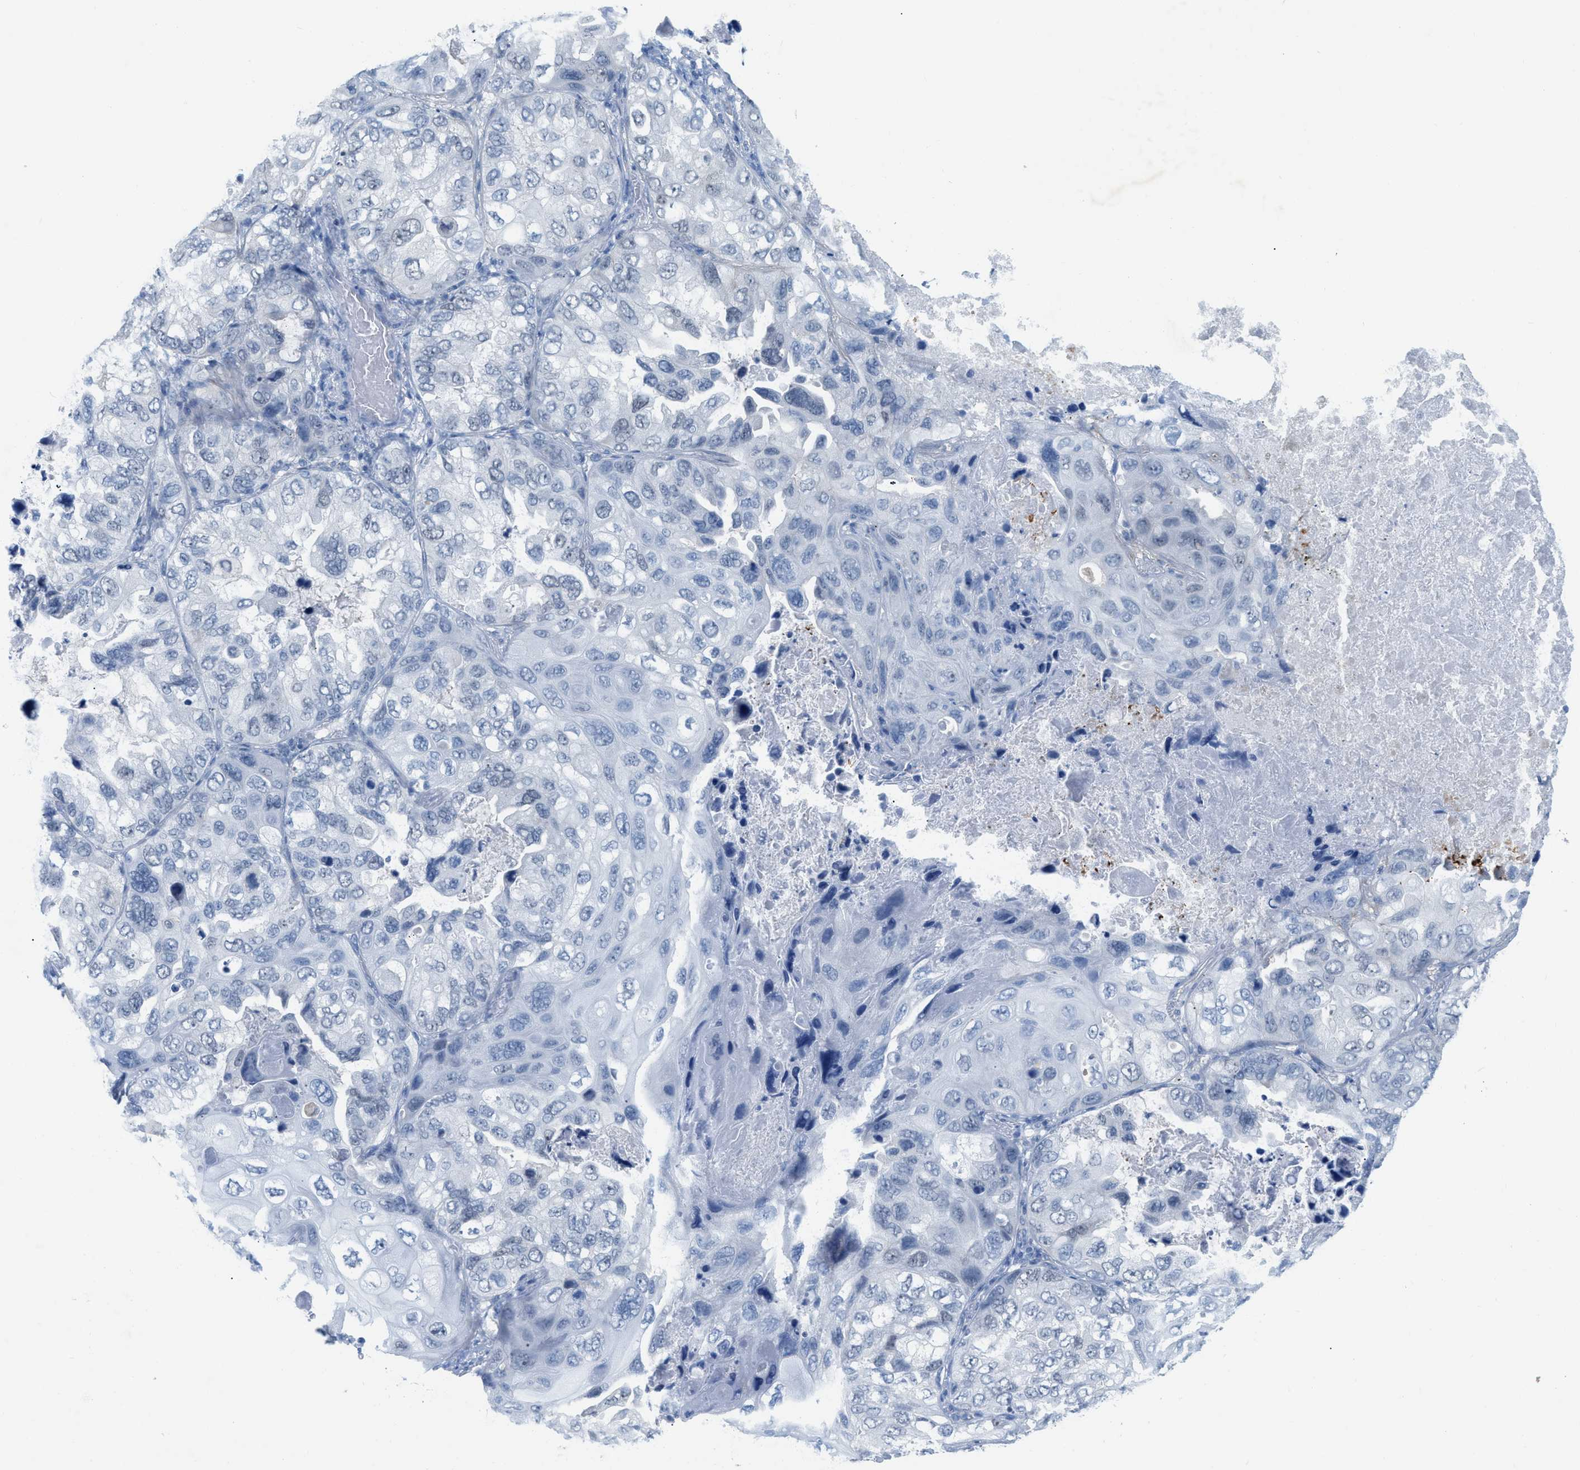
{"staining": {"intensity": "negative", "quantity": "none", "location": "none"}, "tissue": "lung cancer", "cell_type": "Tumor cells", "image_type": "cancer", "snomed": [{"axis": "morphology", "description": "Squamous cell carcinoma, NOS"}, {"axis": "topography", "description": "Lung"}], "caption": "Immunohistochemistry (IHC) photomicrograph of neoplastic tissue: human lung cancer (squamous cell carcinoma) stained with DAB (3,3'-diaminobenzidine) shows no significant protein staining in tumor cells. (DAB (3,3'-diaminobenzidine) immunohistochemistry (IHC) visualized using brightfield microscopy, high magnification).", "gene": "HLTF", "patient": {"sex": "female", "age": 73}}